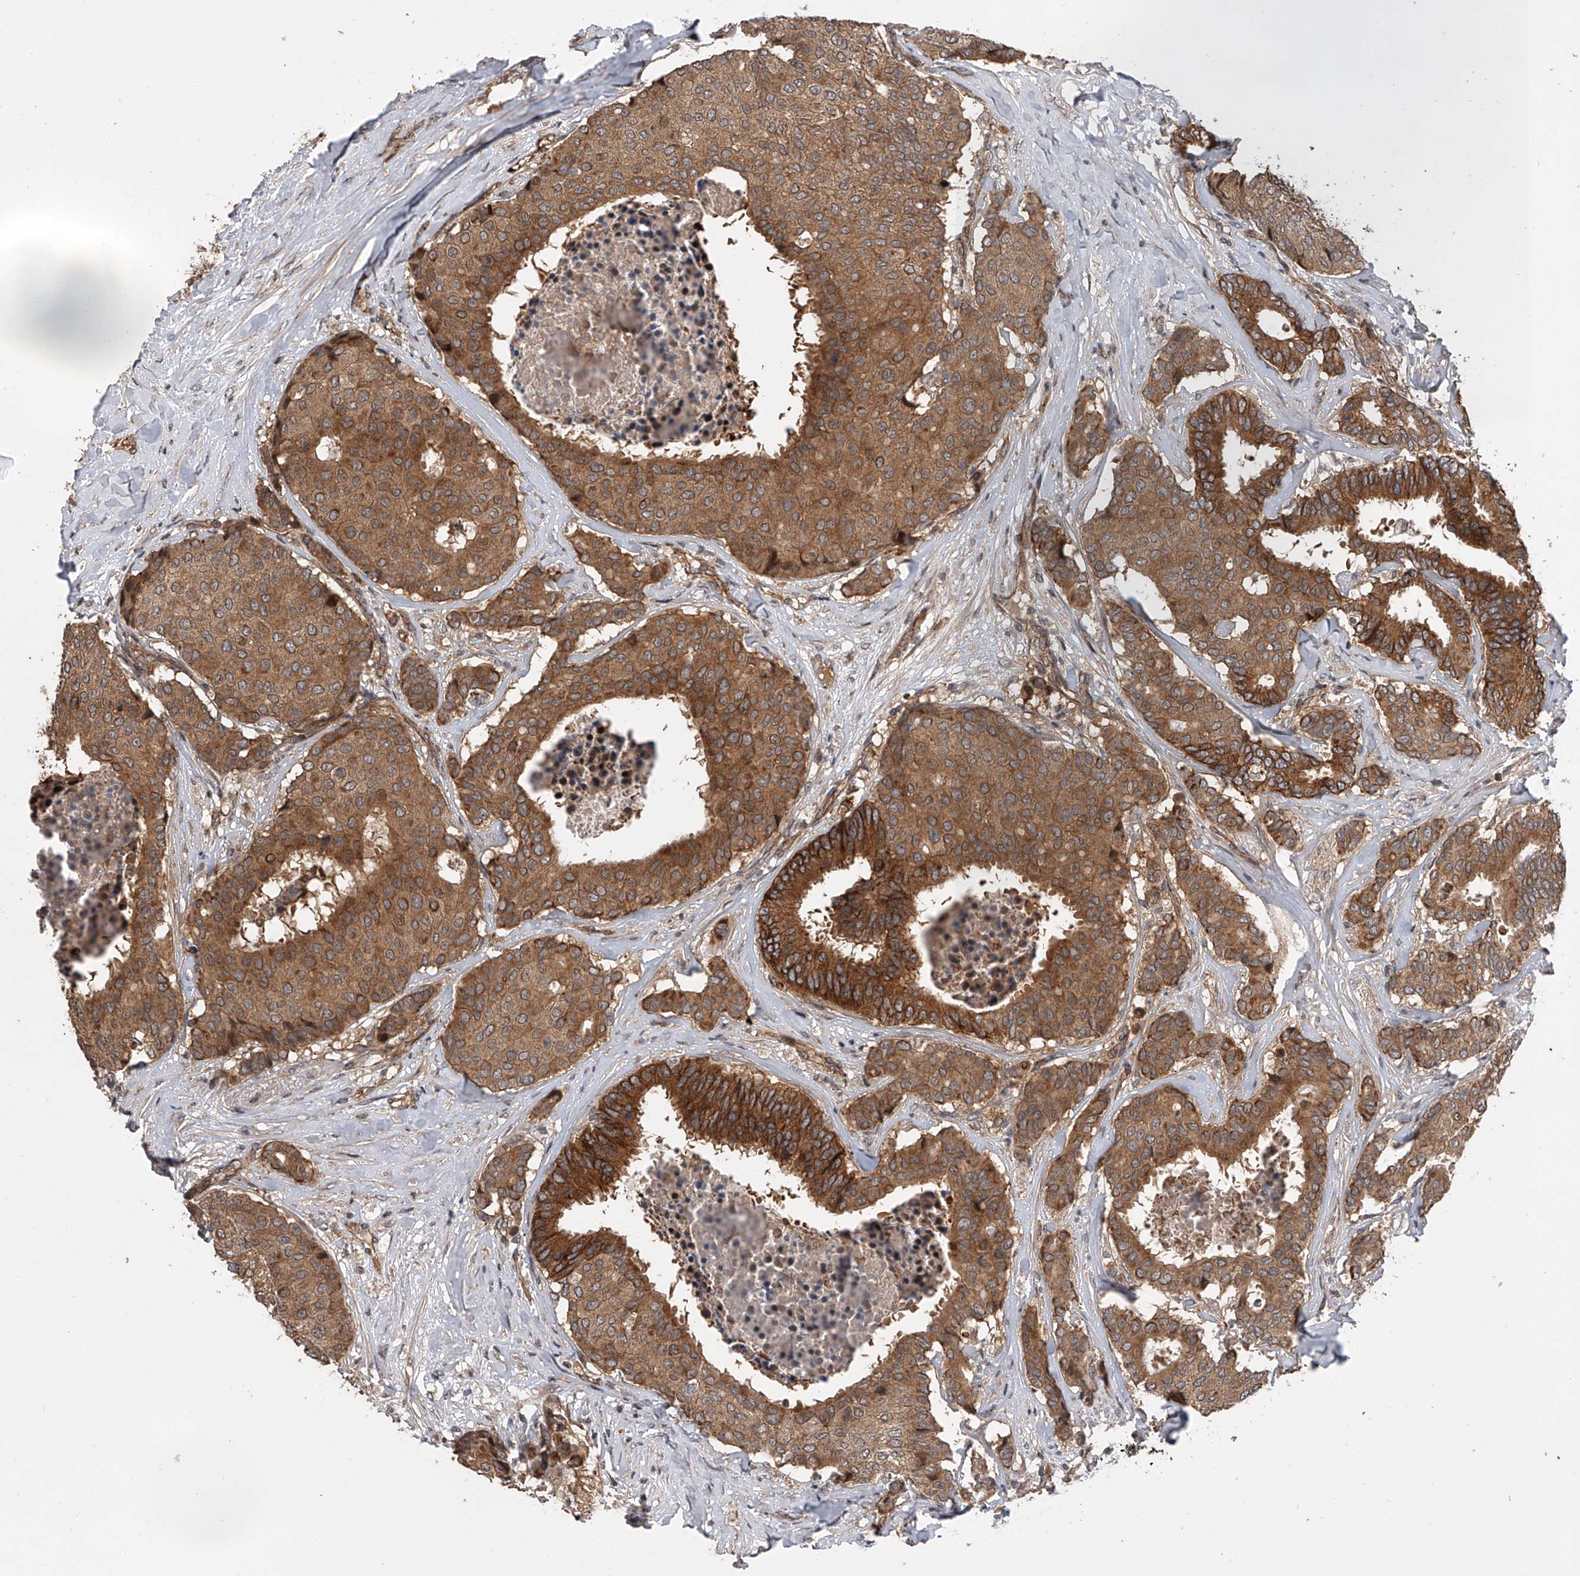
{"staining": {"intensity": "moderate", "quantity": ">75%", "location": "cytoplasmic/membranous"}, "tissue": "breast cancer", "cell_type": "Tumor cells", "image_type": "cancer", "snomed": [{"axis": "morphology", "description": "Duct carcinoma"}, {"axis": "topography", "description": "Breast"}], "caption": "Breast cancer was stained to show a protein in brown. There is medium levels of moderate cytoplasmic/membranous staining in about >75% of tumor cells.", "gene": "USP47", "patient": {"sex": "female", "age": 75}}